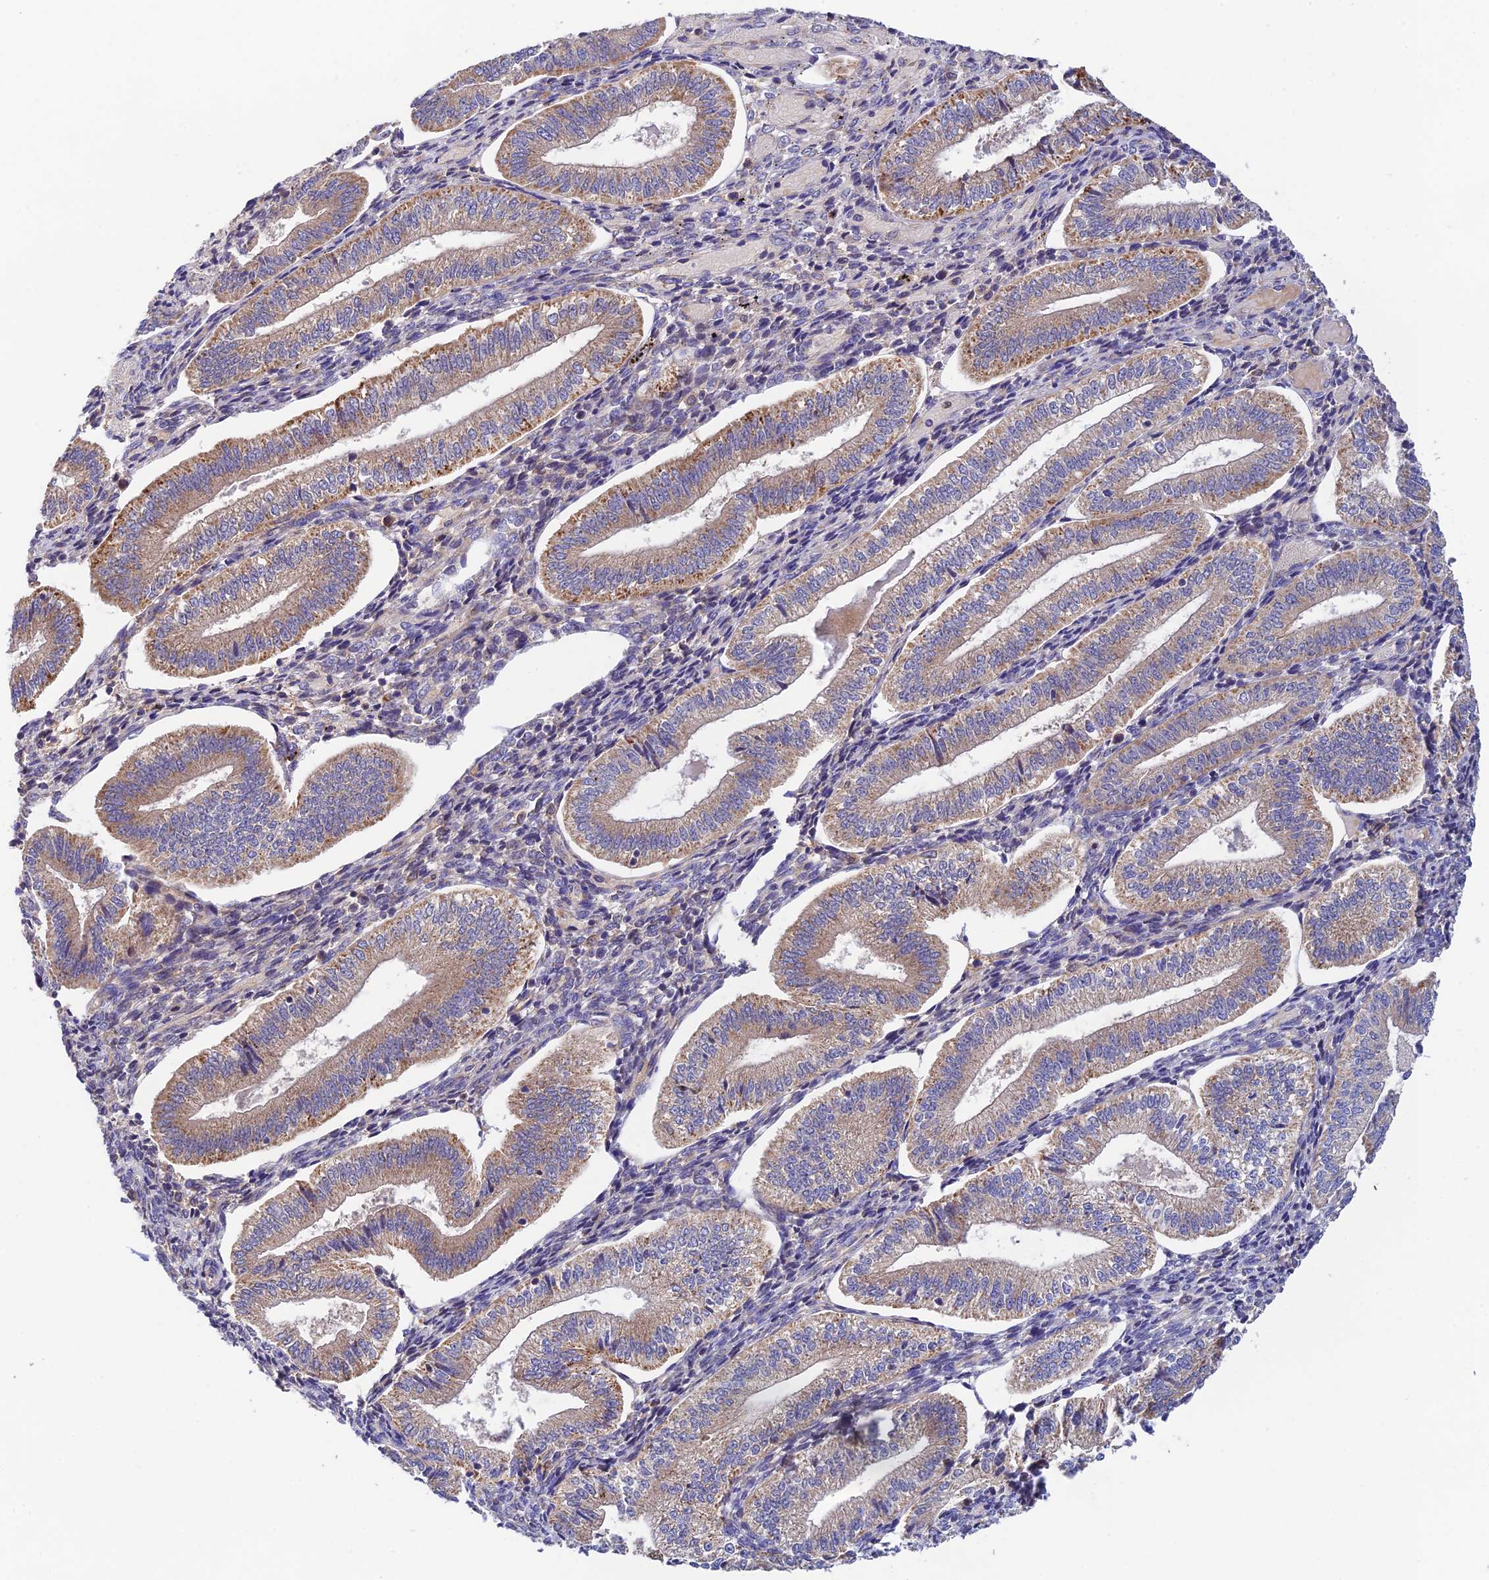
{"staining": {"intensity": "moderate", "quantity": "<25%", "location": "cytoplasmic/membranous"}, "tissue": "endometrium", "cell_type": "Cells in endometrial stroma", "image_type": "normal", "snomed": [{"axis": "morphology", "description": "Normal tissue, NOS"}, {"axis": "topography", "description": "Endometrium"}], "caption": "Protein staining demonstrates moderate cytoplasmic/membranous expression in about <25% of cells in endometrial stroma in unremarkable endometrium. Using DAB (3,3'-diaminobenzidine) (brown) and hematoxylin (blue) stains, captured at high magnification using brightfield microscopy.", "gene": "RANBP6", "patient": {"sex": "female", "age": 34}}